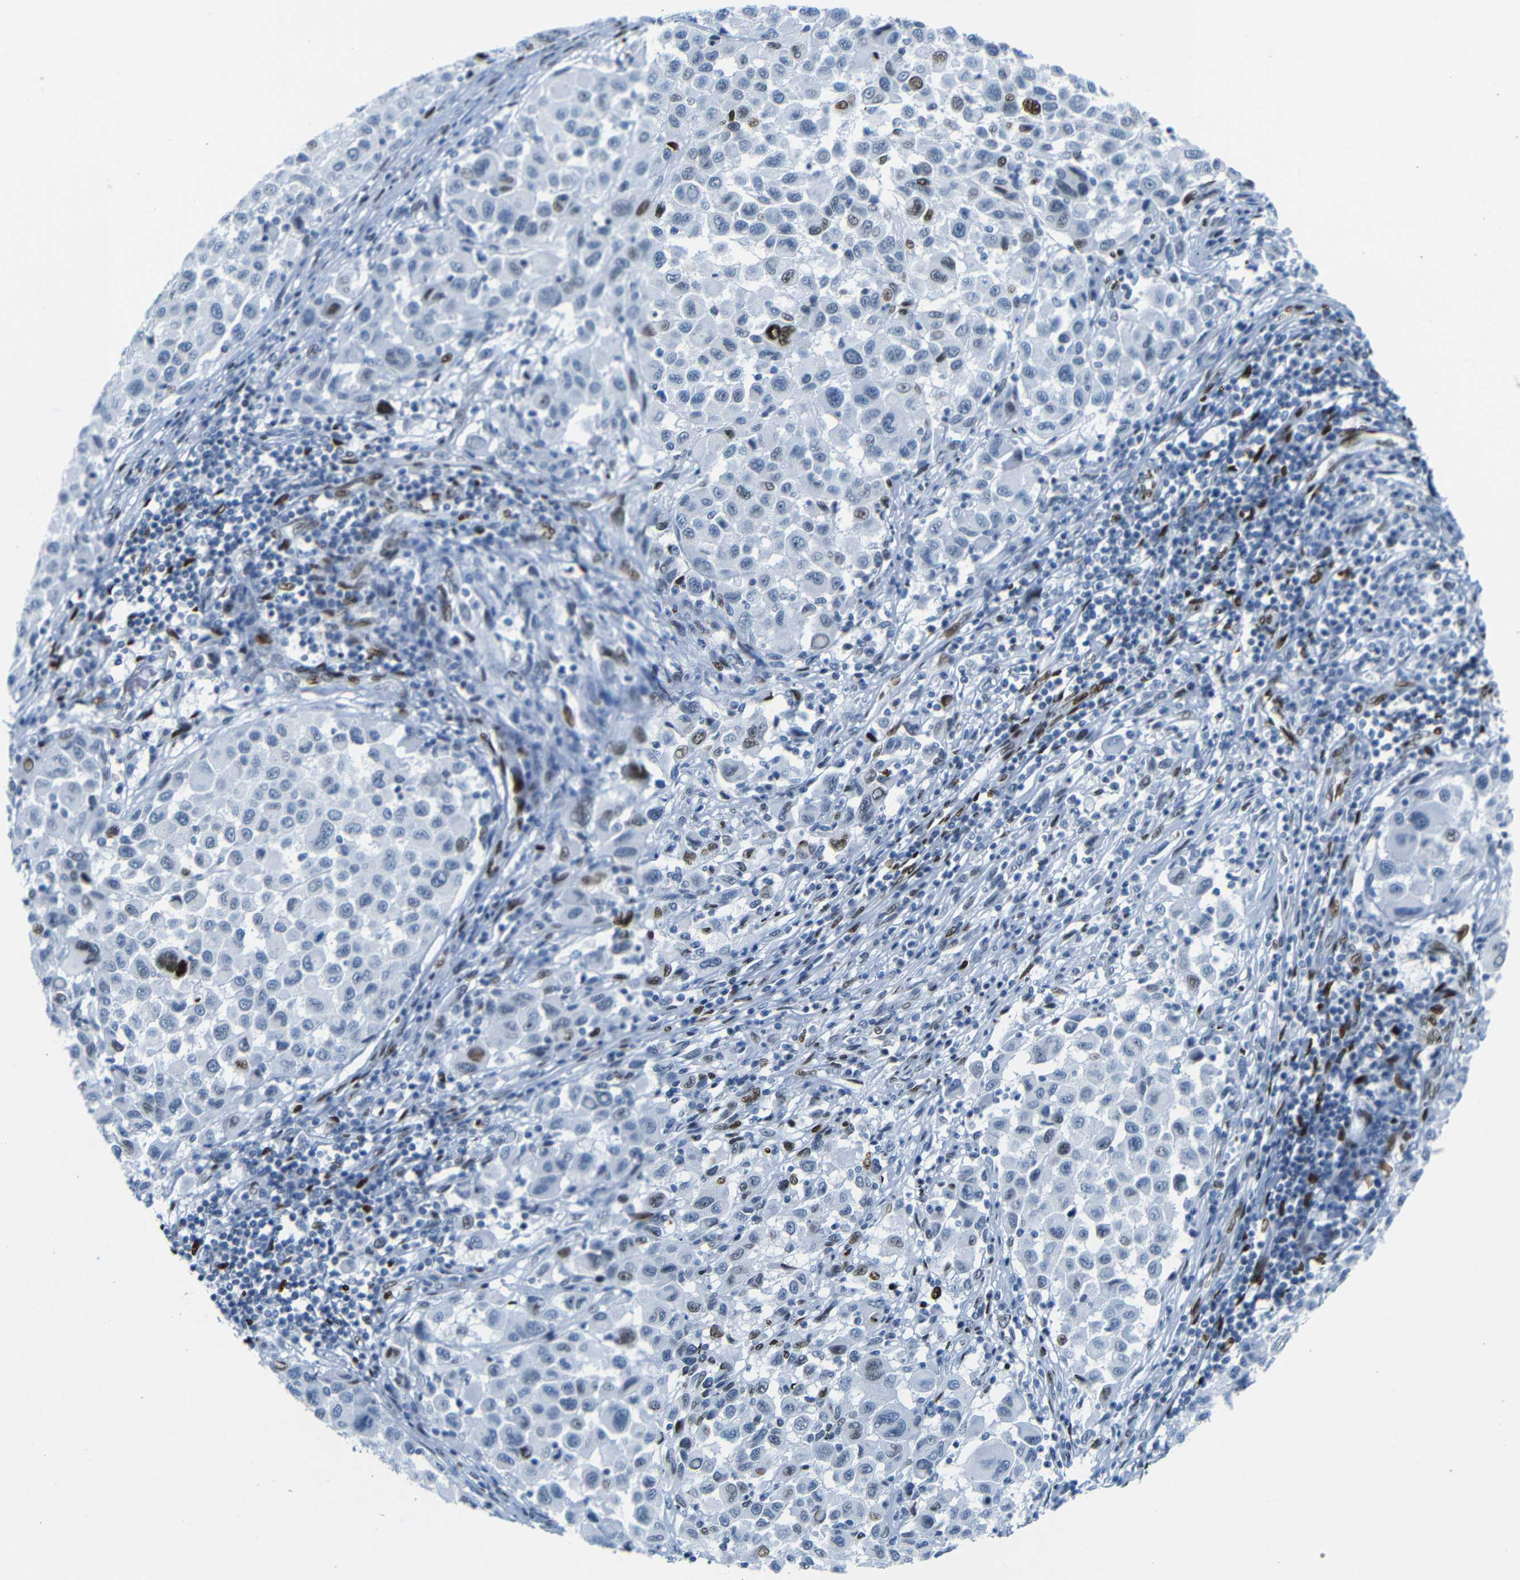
{"staining": {"intensity": "strong", "quantity": "25%-75%", "location": "nuclear"}, "tissue": "melanoma", "cell_type": "Tumor cells", "image_type": "cancer", "snomed": [{"axis": "morphology", "description": "Malignant melanoma, Metastatic site"}, {"axis": "topography", "description": "Lymph node"}], "caption": "Malignant melanoma (metastatic site) tissue demonstrates strong nuclear positivity in about 25%-75% of tumor cells, visualized by immunohistochemistry. (IHC, brightfield microscopy, high magnification).", "gene": "NPIPB15", "patient": {"sex": "male", "age": 61}}